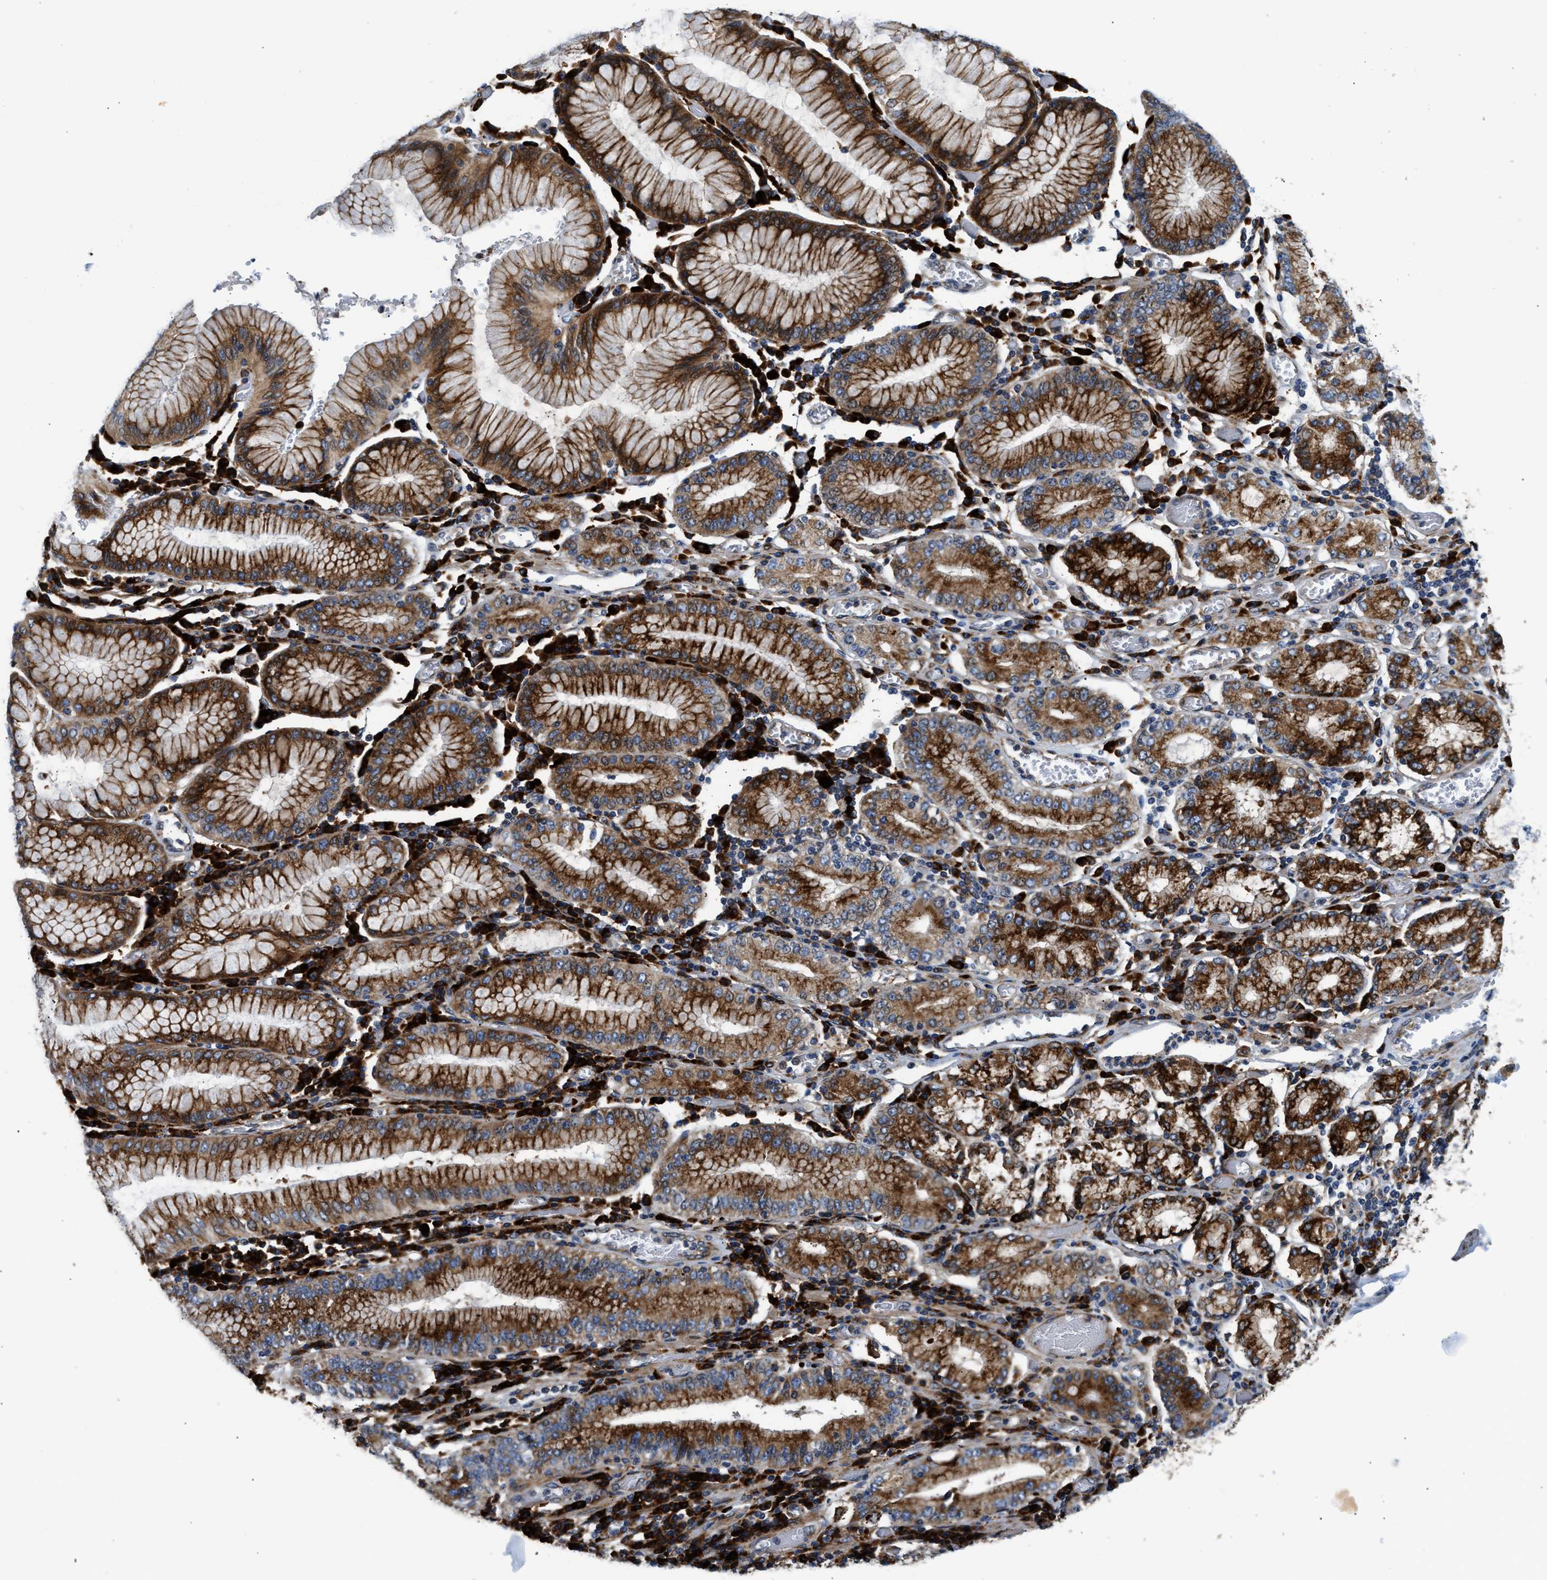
{"staining": {"intensity": "strong", "quantity": ">75%", "location": "cytoplasmic/membranous"}, "tissue": "stomach cancer", "cell_type": "Tumor cells", "image_type": "cancer", "snomed": [{"axis": "morphology", "description": "Adenocarcinoma, NOS"}, {"axis": "topography", "description": "Stomach"}], "caption": "A histopathology image of human stomach cancer (adenocarcinoma) stained for a protein demonstrates strong cytoplasmic/membranous brown staining in tumor cells.", "gene": "AMZ1", "patient": {"sex": "female", "age": 73}}